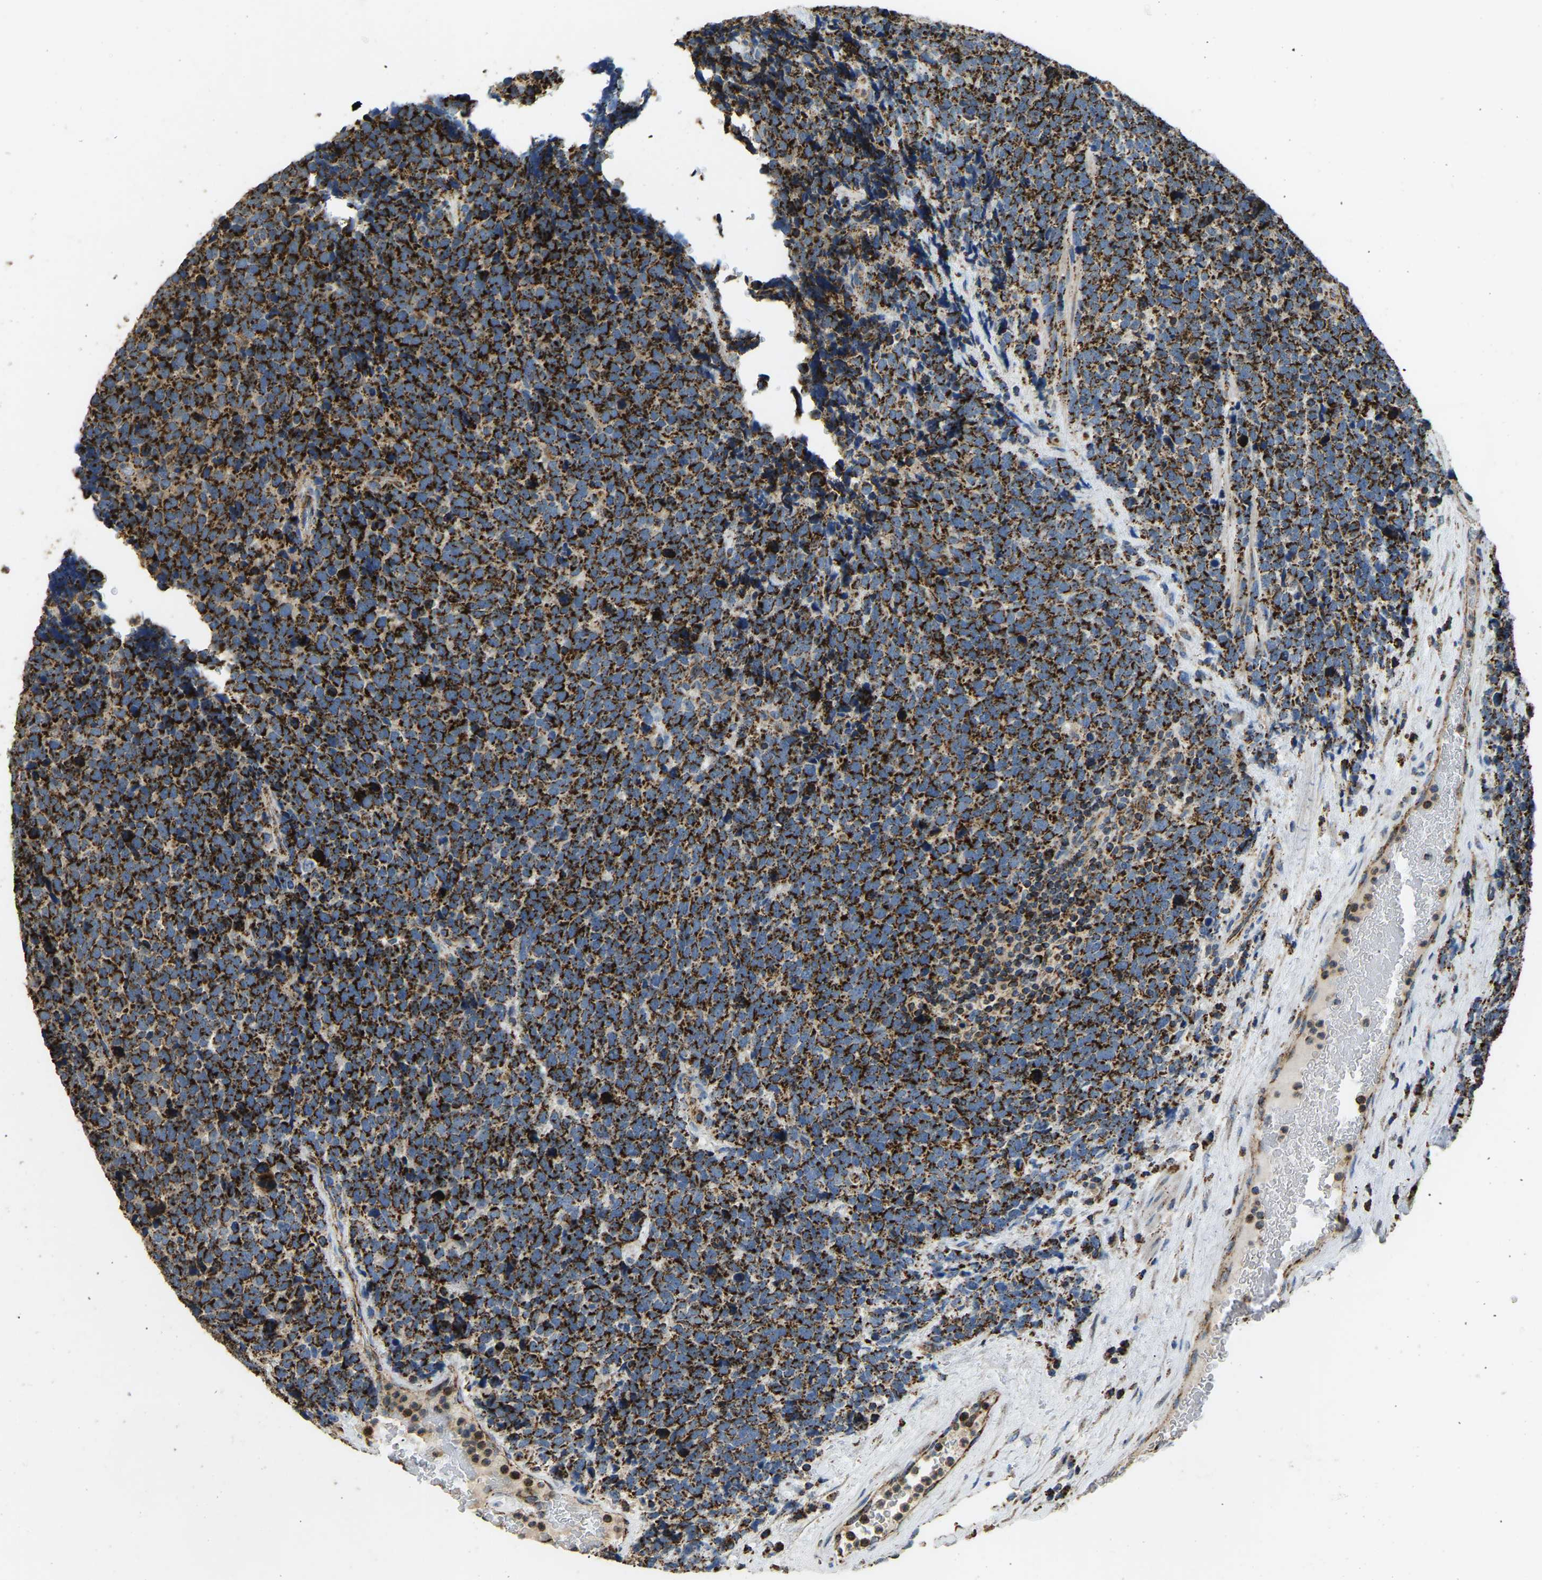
{"staining": {"intensity": "strong", "quantity": ">75%", "location": "cytoplasmic/membranous"}, "tissue": "urothelial cancer", "cell_type": "Tumor cells", "image_type": "cancer", "snomed": [{"axis": "morphology", "description": "Urothelial carcinoma, High grade"}, {"axis": "topography", "description": "Urinary bladder"}], "caption": "A high-resolution histopathology image shows immunohistochemistry staining of high-grade urothelial carcinoma, which exhibits strong cytoplasmic/membranous expression in about >75% of tumor cells.", "gene": "TUFM", "patient": {"sex": "female", "age": 82}}